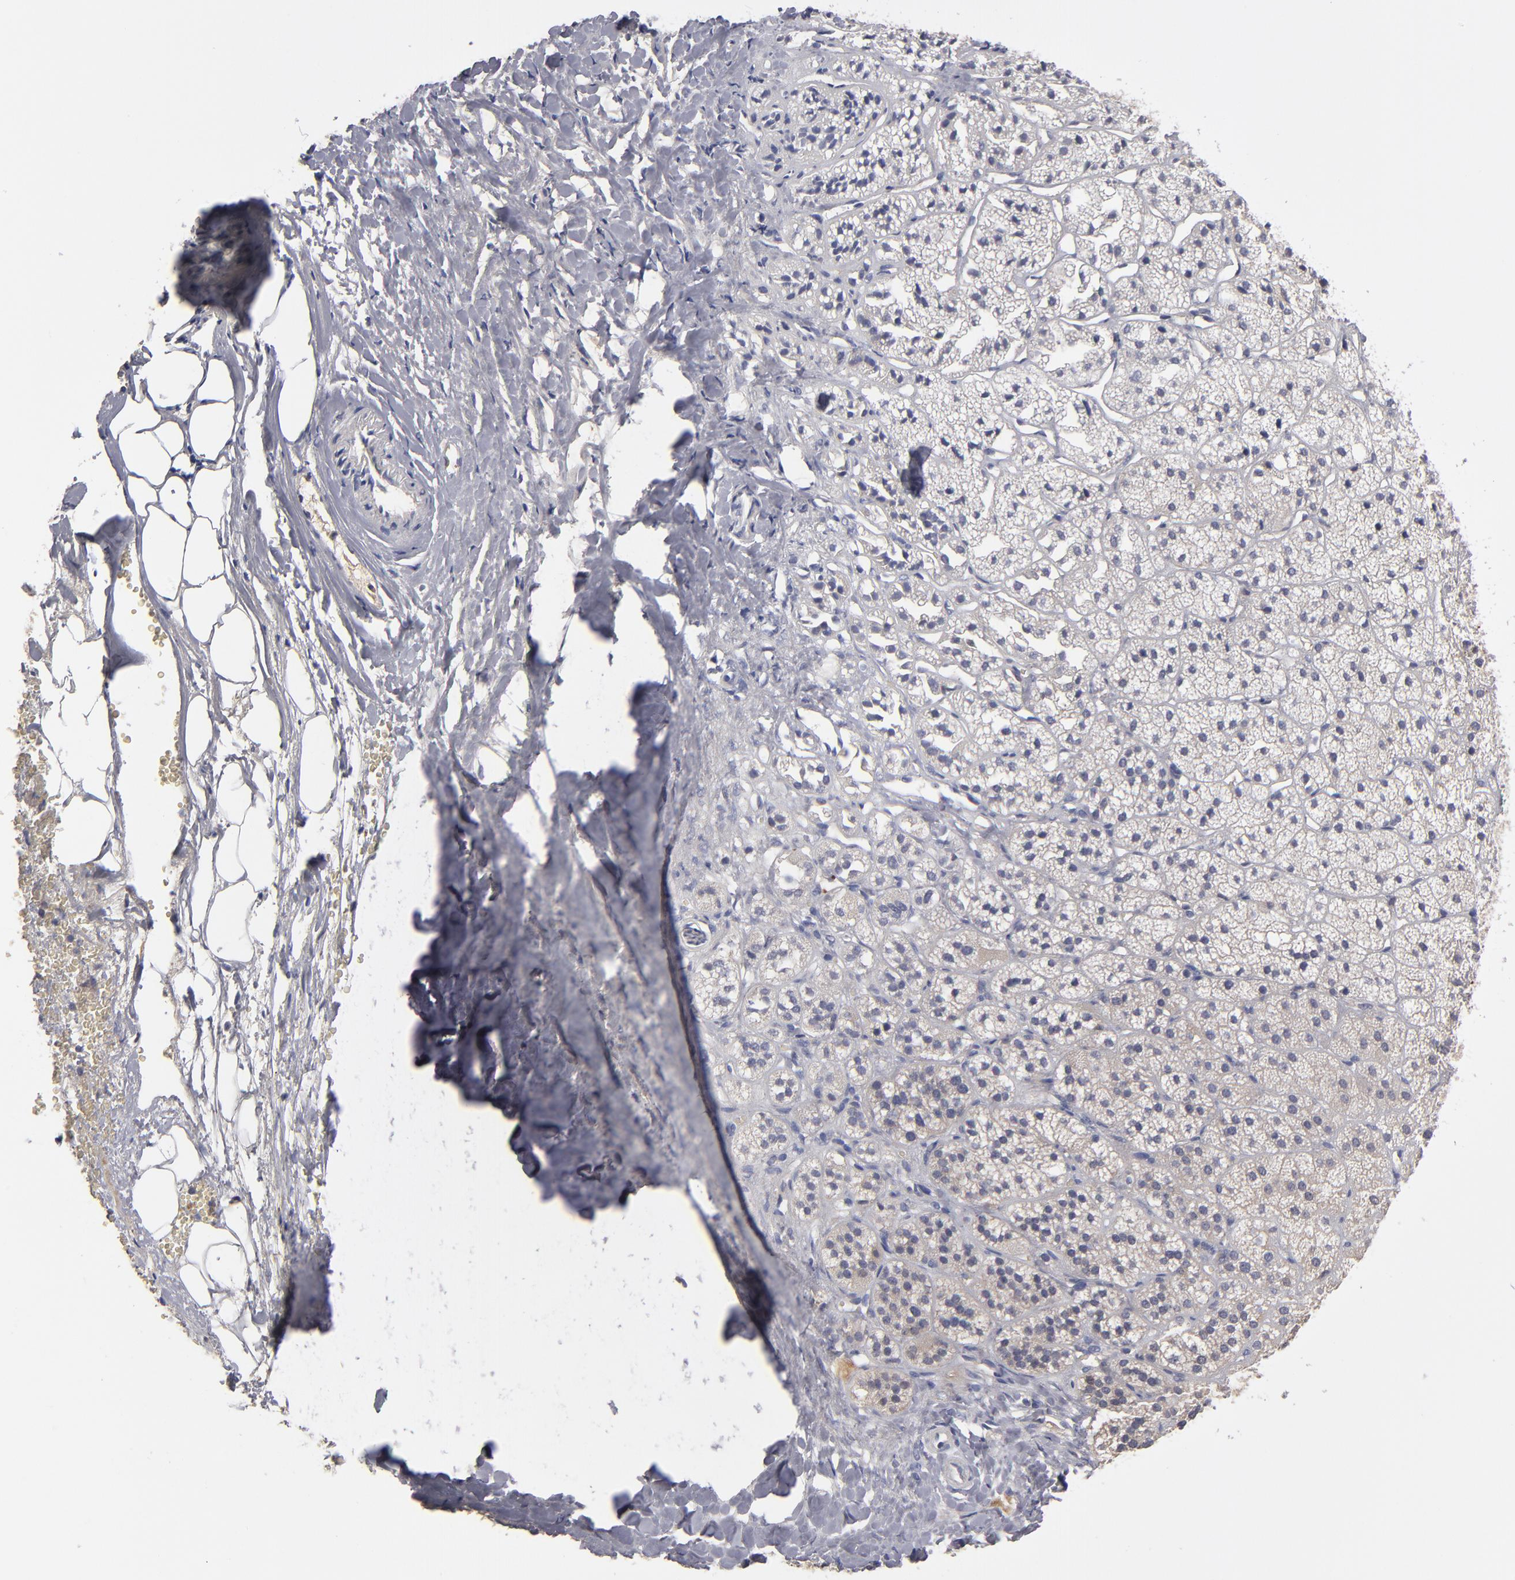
{"staining": {"intensity": "moderate", "quantity": ">75%", "location": "cytoplasmic/membranous"}, "tissue": "adrenal gland", "cell_type": "Glandular cells", "image_type": "normal", "snomed": [{"axis": "morphology", "description": "Normal tissue, NOS"}, {"axis": "topography", "description": "Adrenal gland"}], "caption": "Brown immunohistochemical staining in normal human adrenal gland shows moderate cytoplasmic/membranous staining in about >75% of glandular cells.", "gene": "EXD2", "patient": {"sex": "female", "age": 71}}